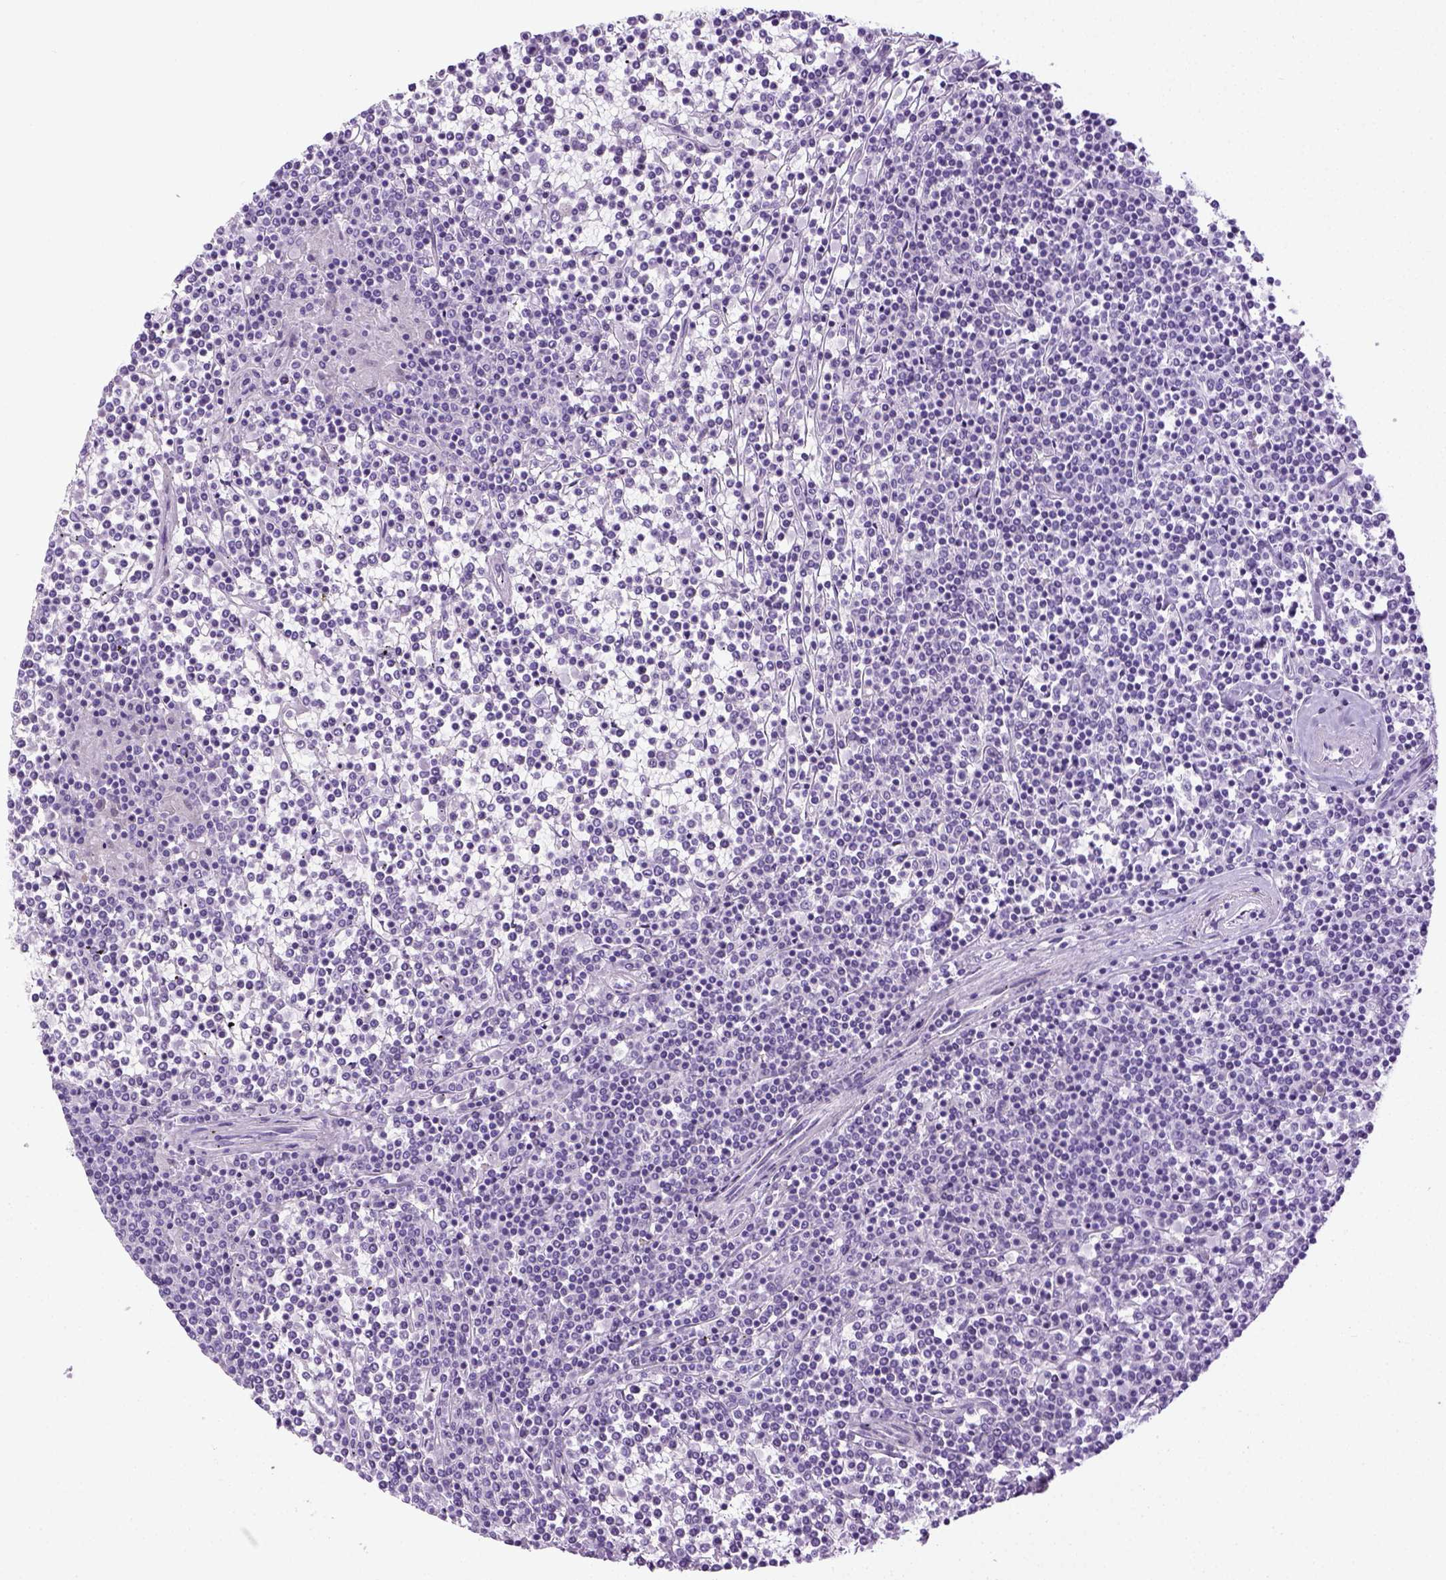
{"staining": {"intensity": "negative", "quantity": "none", "location": "none"}, "tissue": "lymphoma", "cell_type": "Tumor cells", "image_type": "cancer", "snomed": [{"axis": "morphology", "description": "Malignant lymphoma, non-Hodgkin's type, Low grade"}, {"axis": "topography", "description": "Spleen"}], "caption": "Lymphoma stained for a protein using immunohistochemistry (IHC) shows no staining tumor cells.", "gene": "LGSN", "patient": {"sex": "female", "age": 19}}